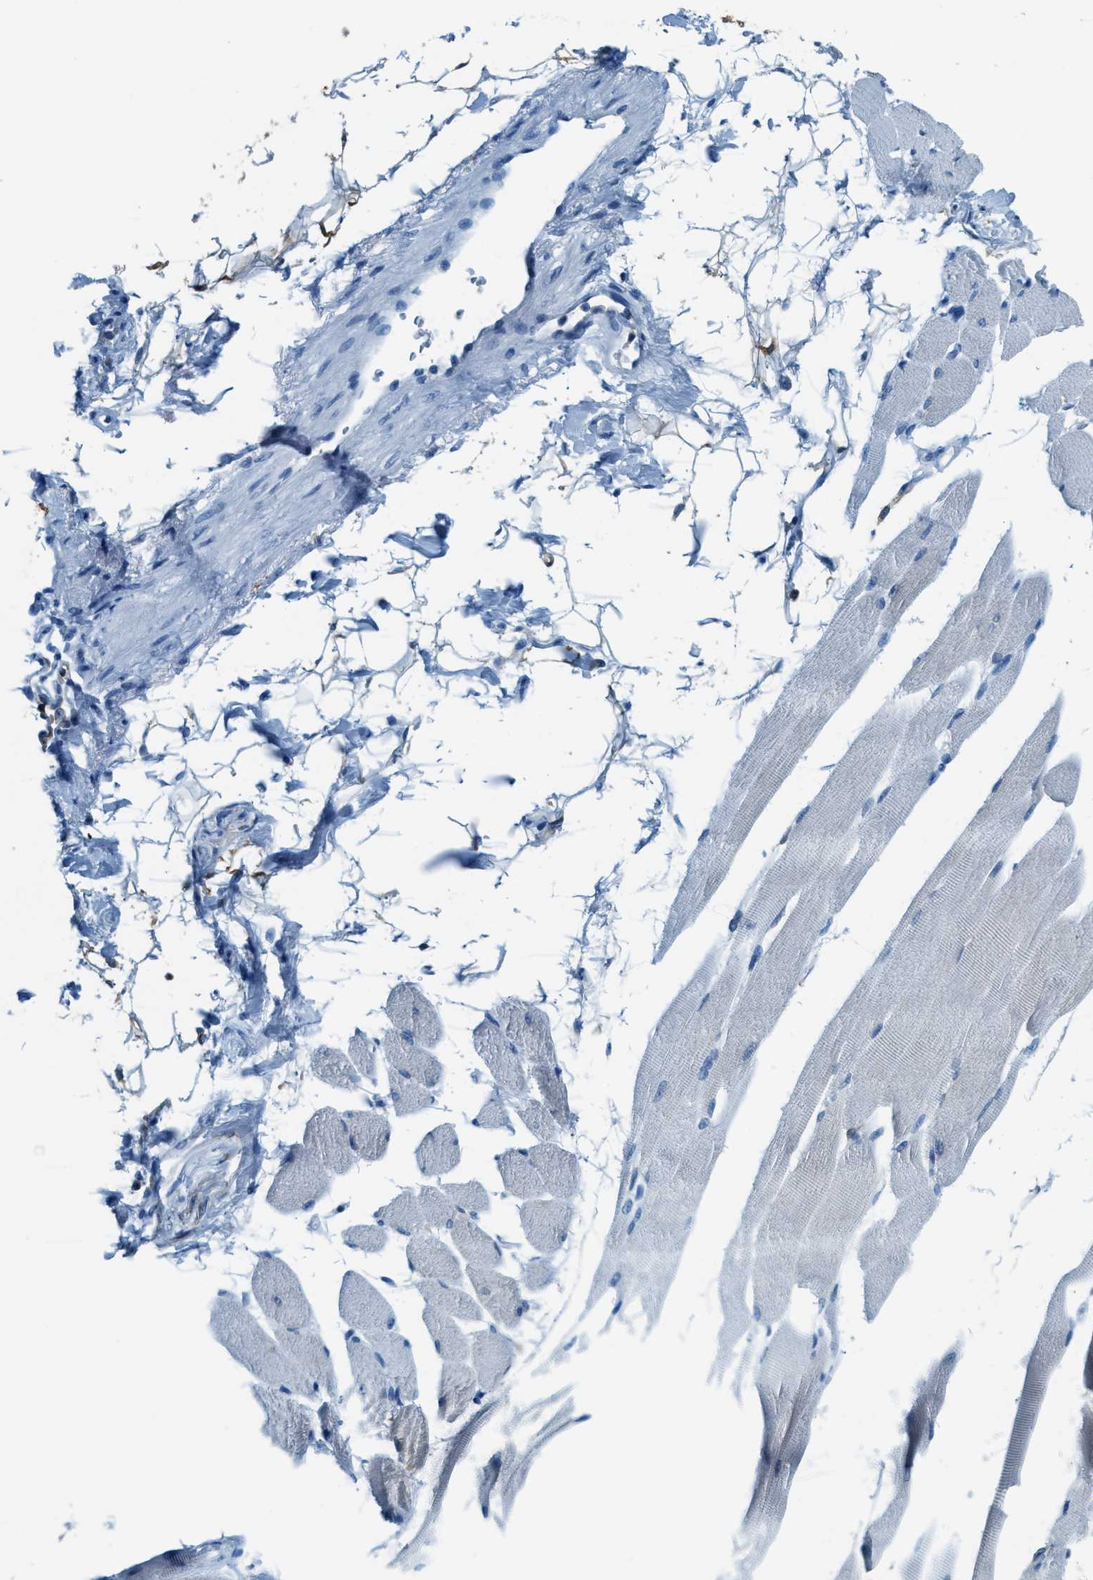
{"staining": {"intensity": "negative", "quantity": "none", "location": "none"}, "tissue": "skeletal muscle", "cell_type": "Myocytes", "image_type": "normal", "snomed": [{"axis": "morphology", "description": "Normal tissue, NOS"}, {"axis": "topography", "description": "Skeletal muscle"}, {"axis": "topography", "description": "Peripheral nerve tissue"}], "caption": "Human skeletal muscle stained for a protein using IHC exhibits no positivity in myocytes.", "gene": "MATCAP2", "patient": {"sex": "female", "age": 84}}